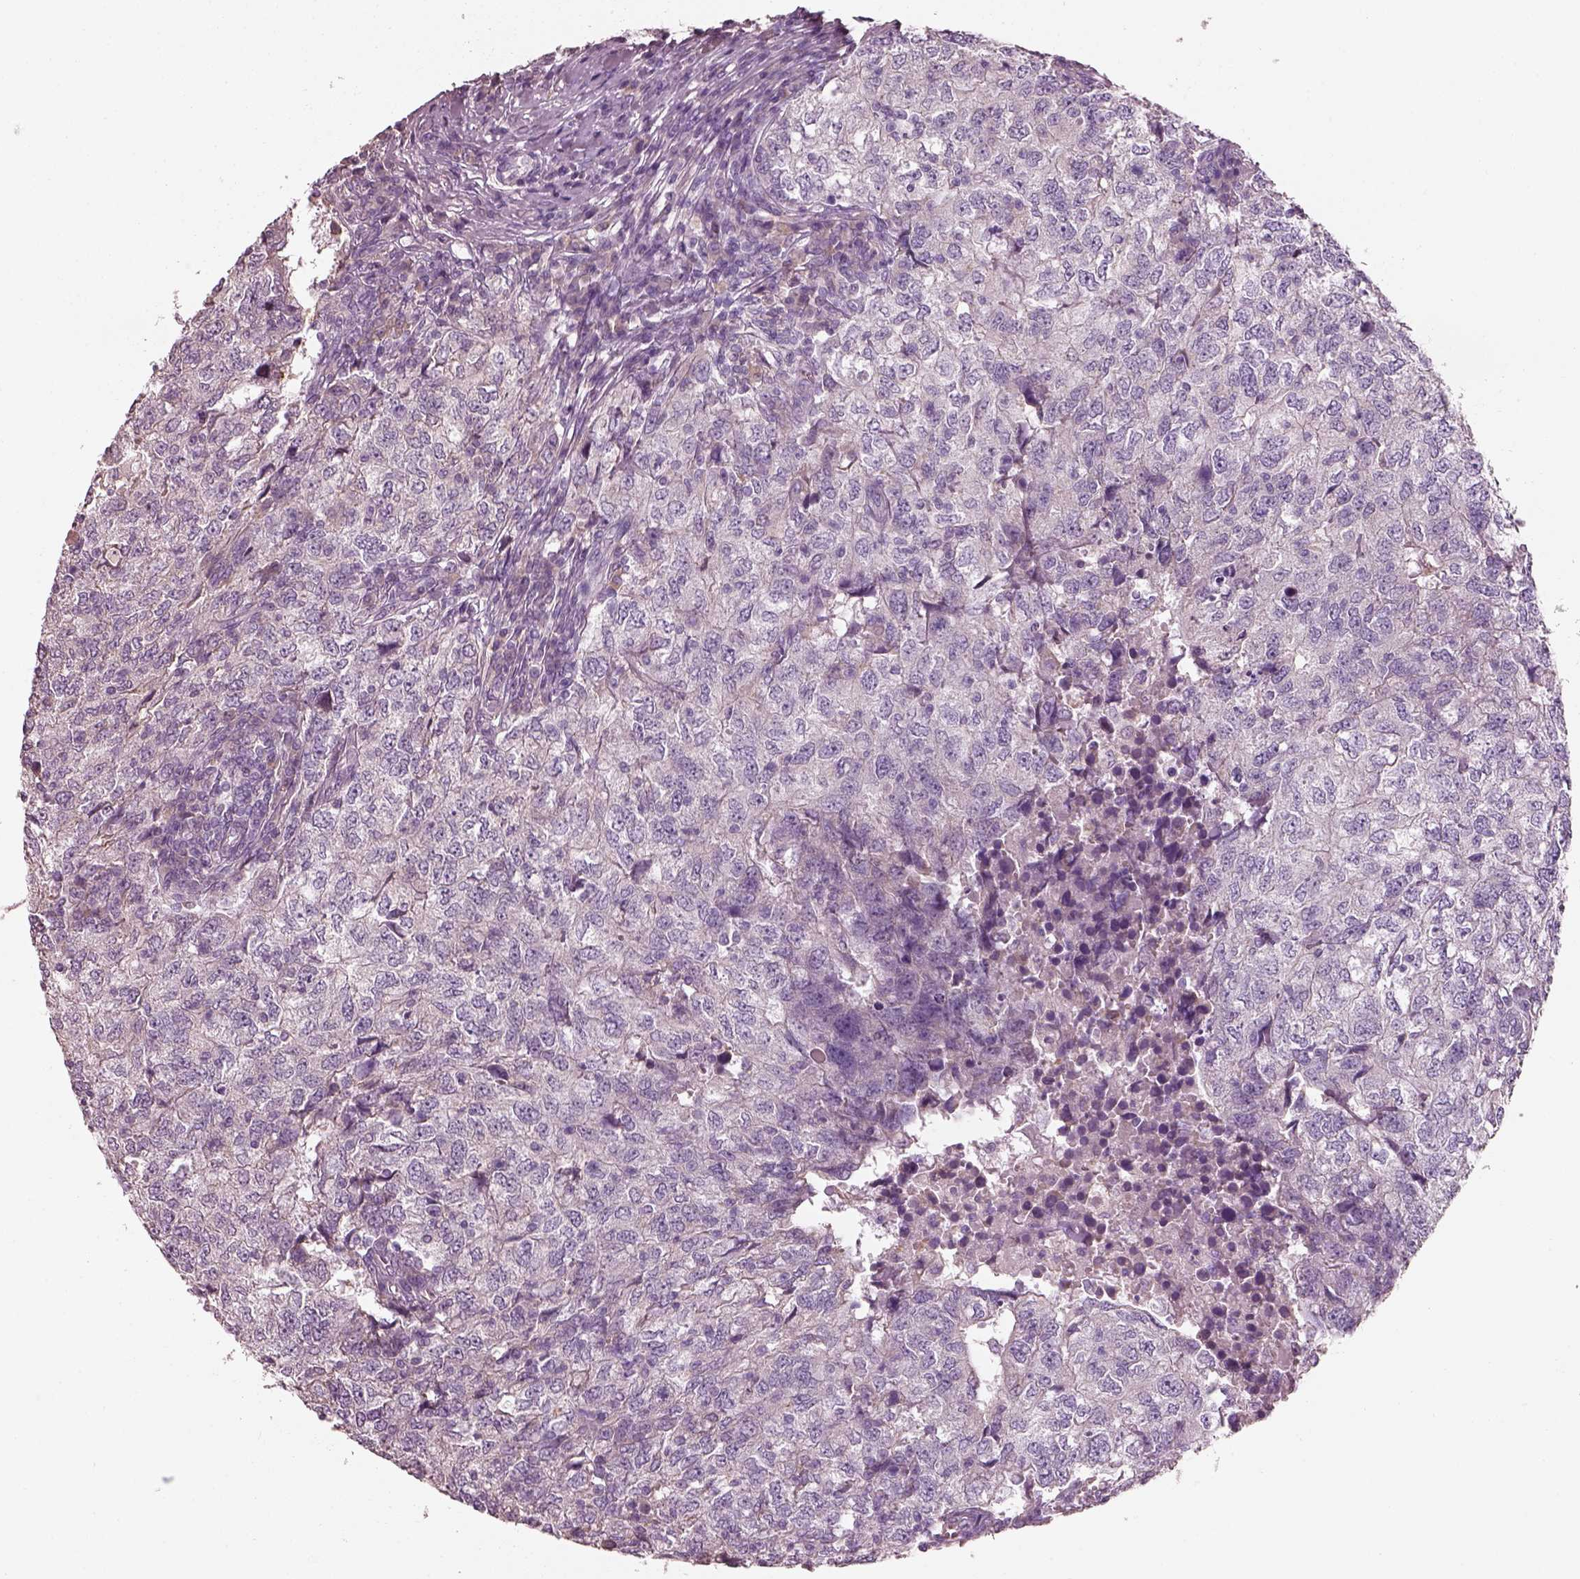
{"staining": {"intensity": "negative", "quantity": "none", "location": "none"}, "tissue": "breast cancer", "cell_type": "Tumor cells", "image_type": "cancer", "snomed": [{"axis": "morphology", "description": "Duct carcinoma"}, {"axis": "topography", "description": "Breast"}], "caption": "This is an immunohistochemistry (IHC) image of human breast cancer. There is no expression in tumor cells.", "gene": "PNOC", "patient": {"sex": "female", "age": 30}}